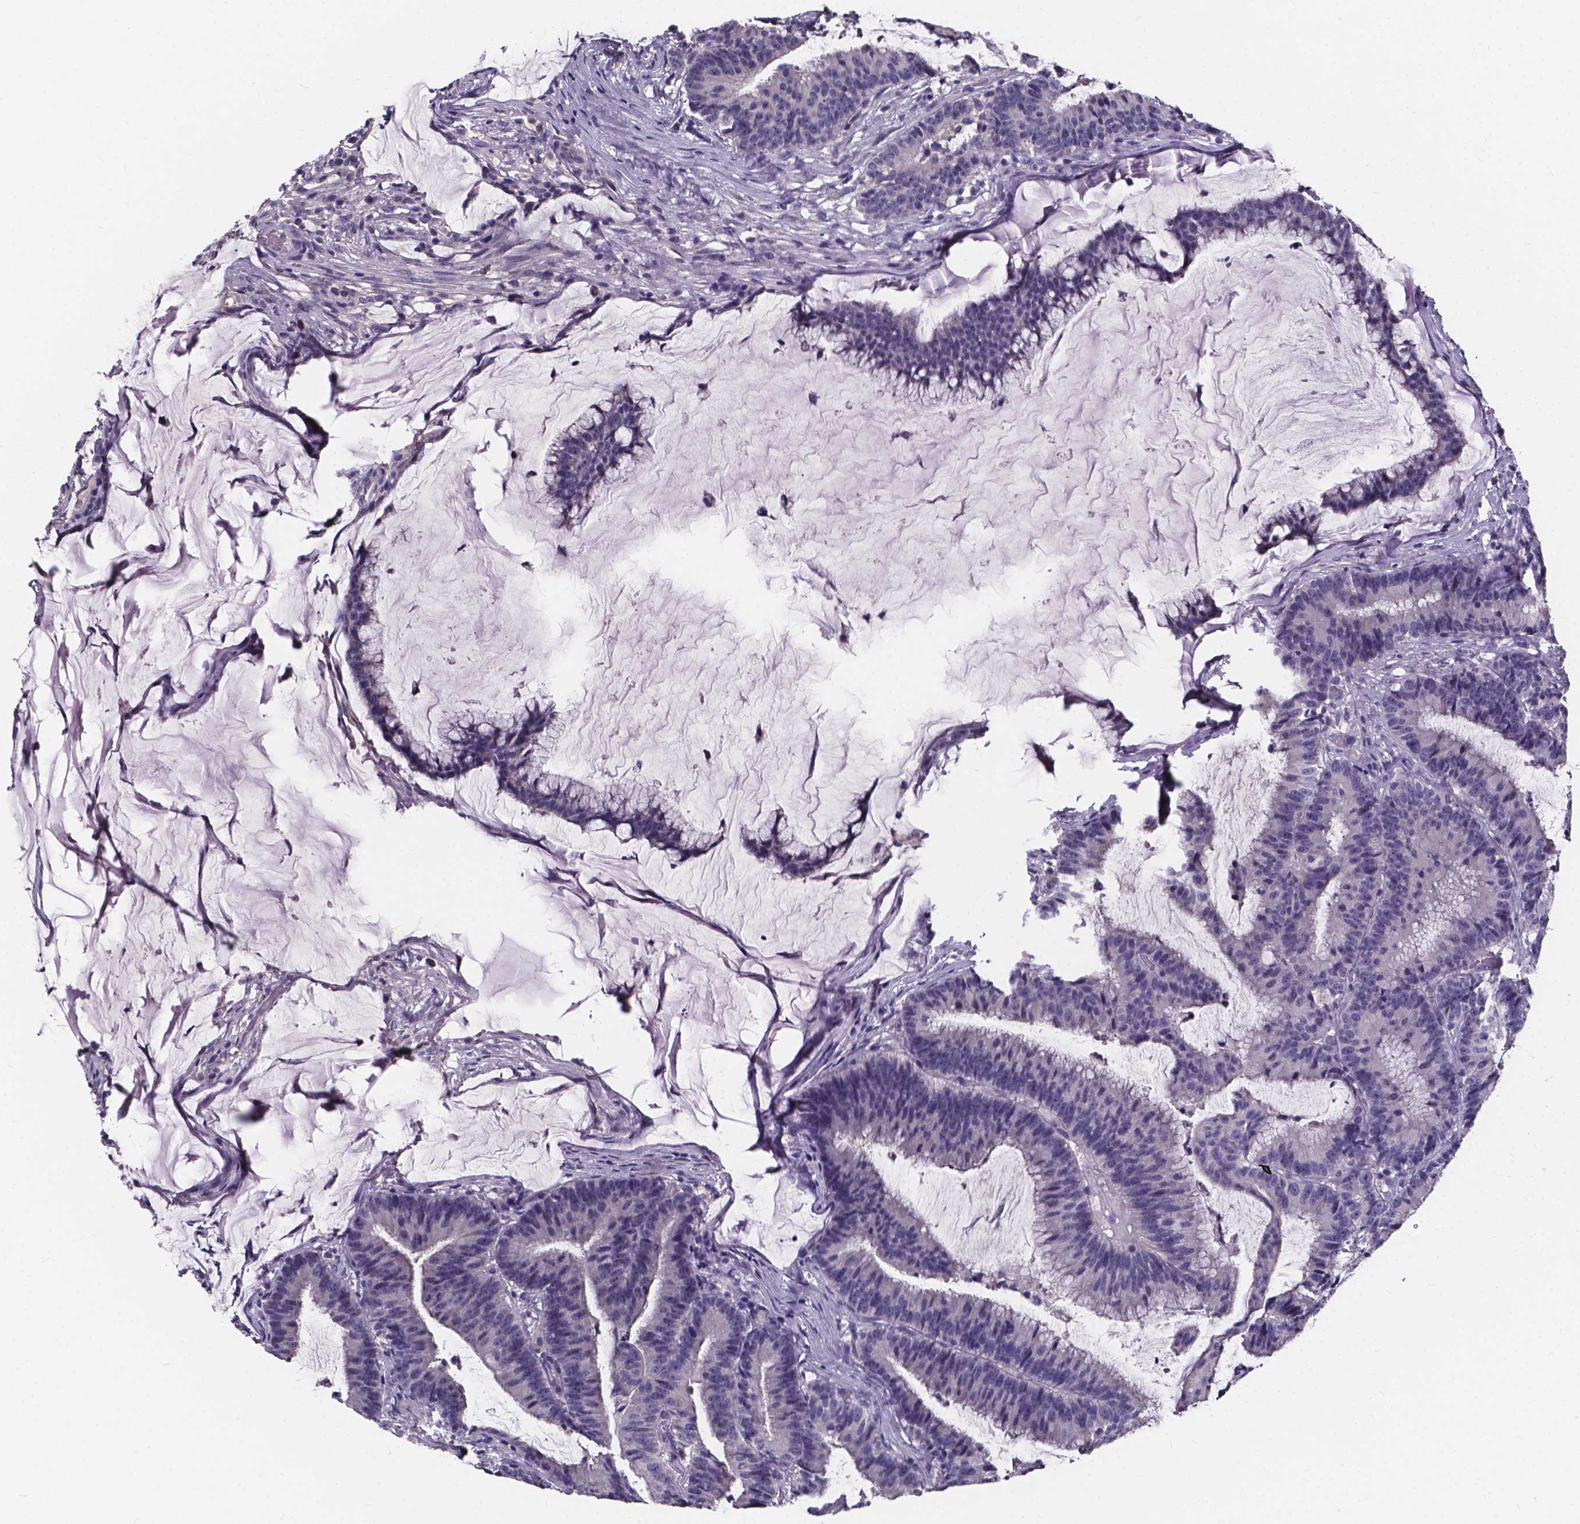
{"staining": {"intensity": "negative", "quantity": "none", "location": "none"}, "tissue": "colorectal cancer", "cell_type": "Tumor cells", "image_type": "cancer", "snomed": [{"axis": "morphology", "description": "Adenocarcinoma, NOS"}, {"axis": "topography", "description": "Colon"}], "caption": "This image is of colorectal cancer stained with immunohistochemistry to label a protein in brown with the nuclei are counter-stained blue. There is no expression in tumor cells.", "gene": "SPOCD1", "patient": {"sex": "female", "age": 78}}